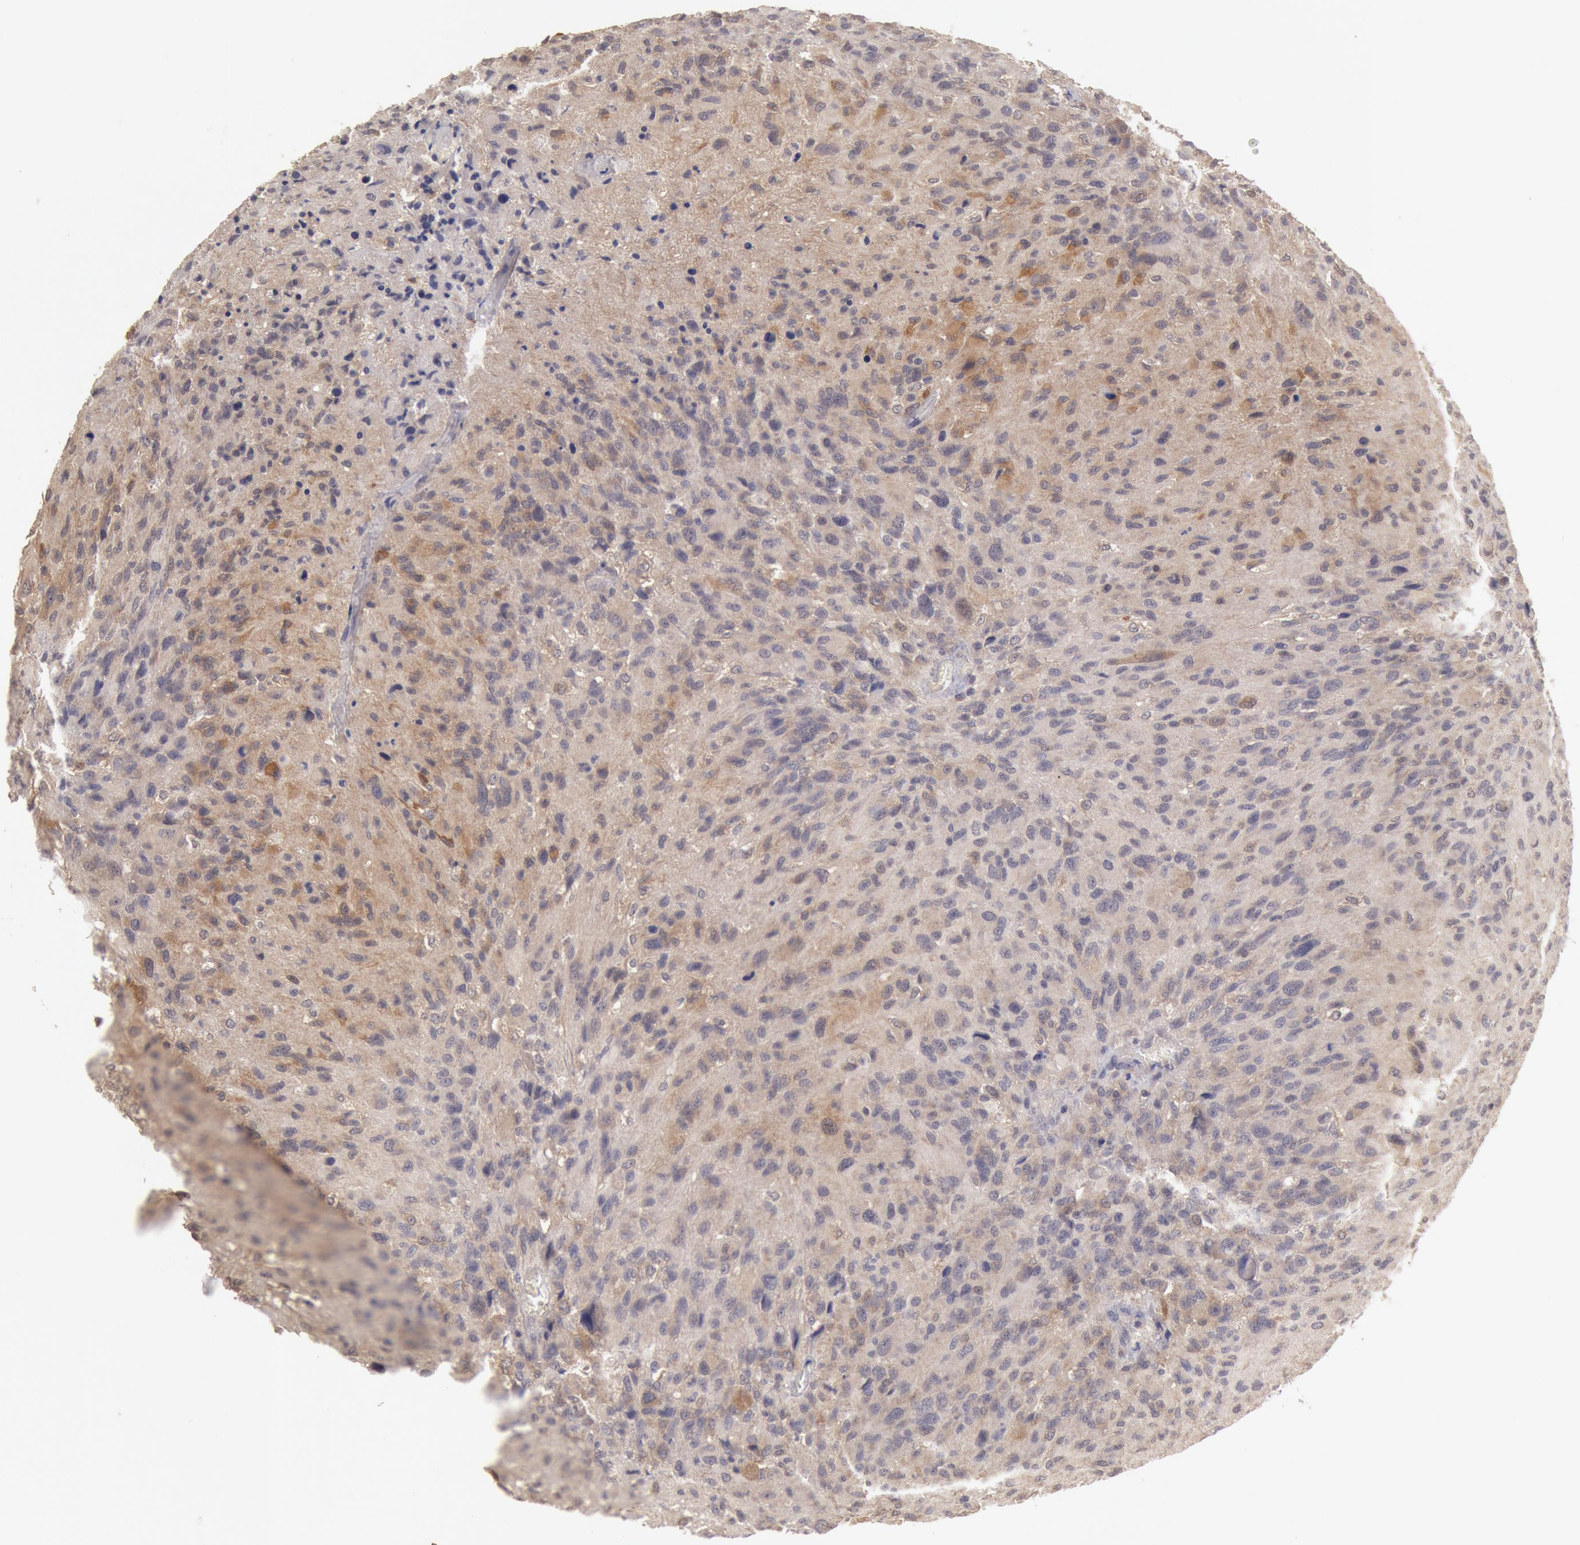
{"staining": {"intensity": "negative", "quantity": "none", "location": "none"}, "tissue": "glioma", "cell_type": "Tumor cells", "image_type": "cancer", "snomed": [{"axis": "morphology", "description": "Glioma, malignant, High grade"}, {"axis": "topography", "description": "Brain"}], "caption": "Tumor cells show no significant protein positivity in glioma. The staining is performed using DAB brown chromogen with nuclei counter-stained in using hematoxylin.", "gene": "ZFP36L1", "patient": {"sex": "male", "age": 69}}